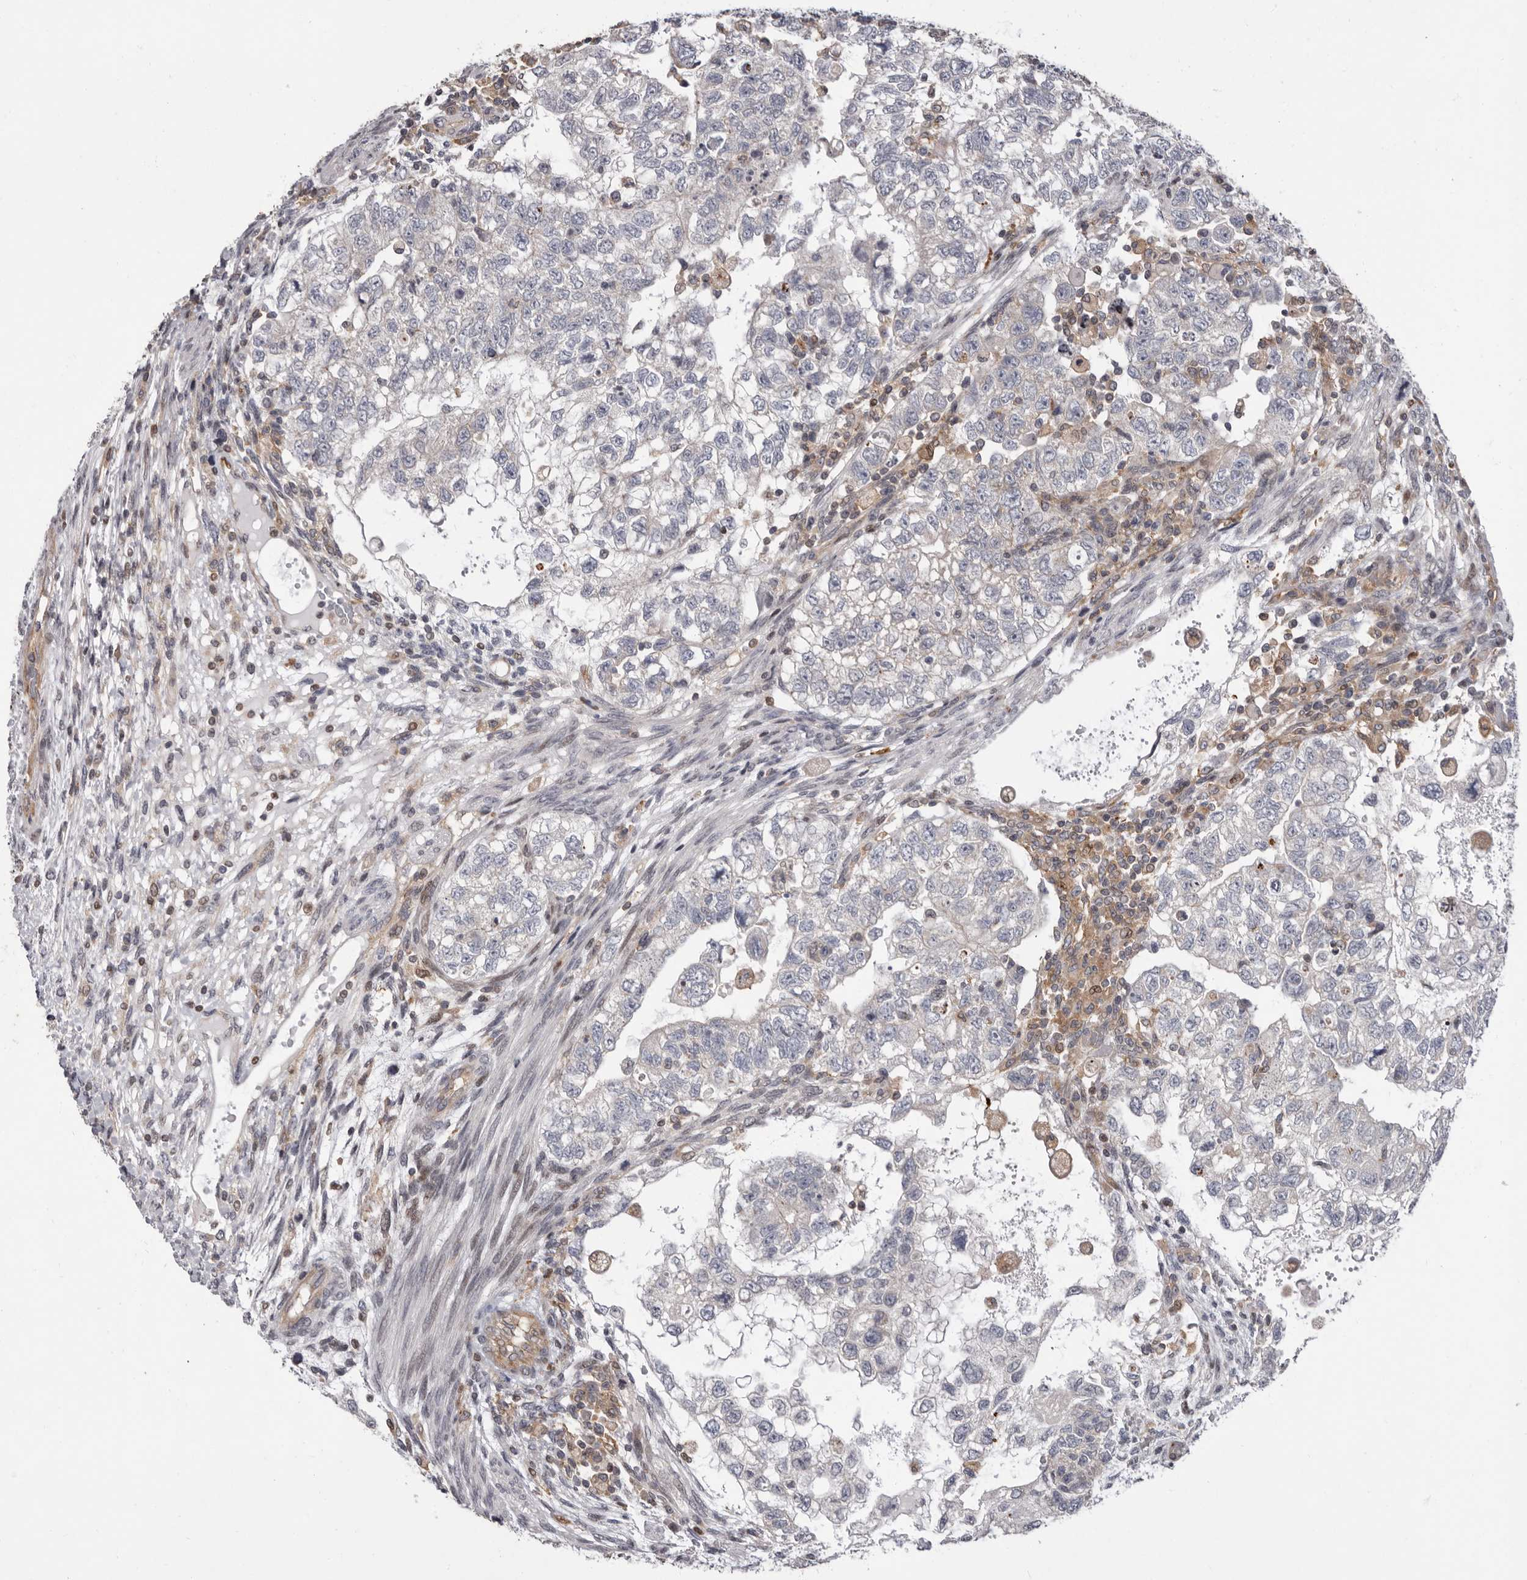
{"staining": {"intensity": "negative", "quantity": "none", "location": "none"}, "tissue": "testis cancer", "cell_type": "Tumor cells", "image_type": "cancer", "snomed": [{"axis": "morphology", "description": "Carcinoma, Embryonal, NOS"}, {"axis": "topography", "description": "Testis"}], "caption": "Immunohistochemistry (IHC) micrograph of testis cancer (embryonal carcinoma) stained for a protein (brown), which demonstrates no positivity in tumor cells.", "gene": "FGFR4", "patient": {"sex": "male", "age": 37}}